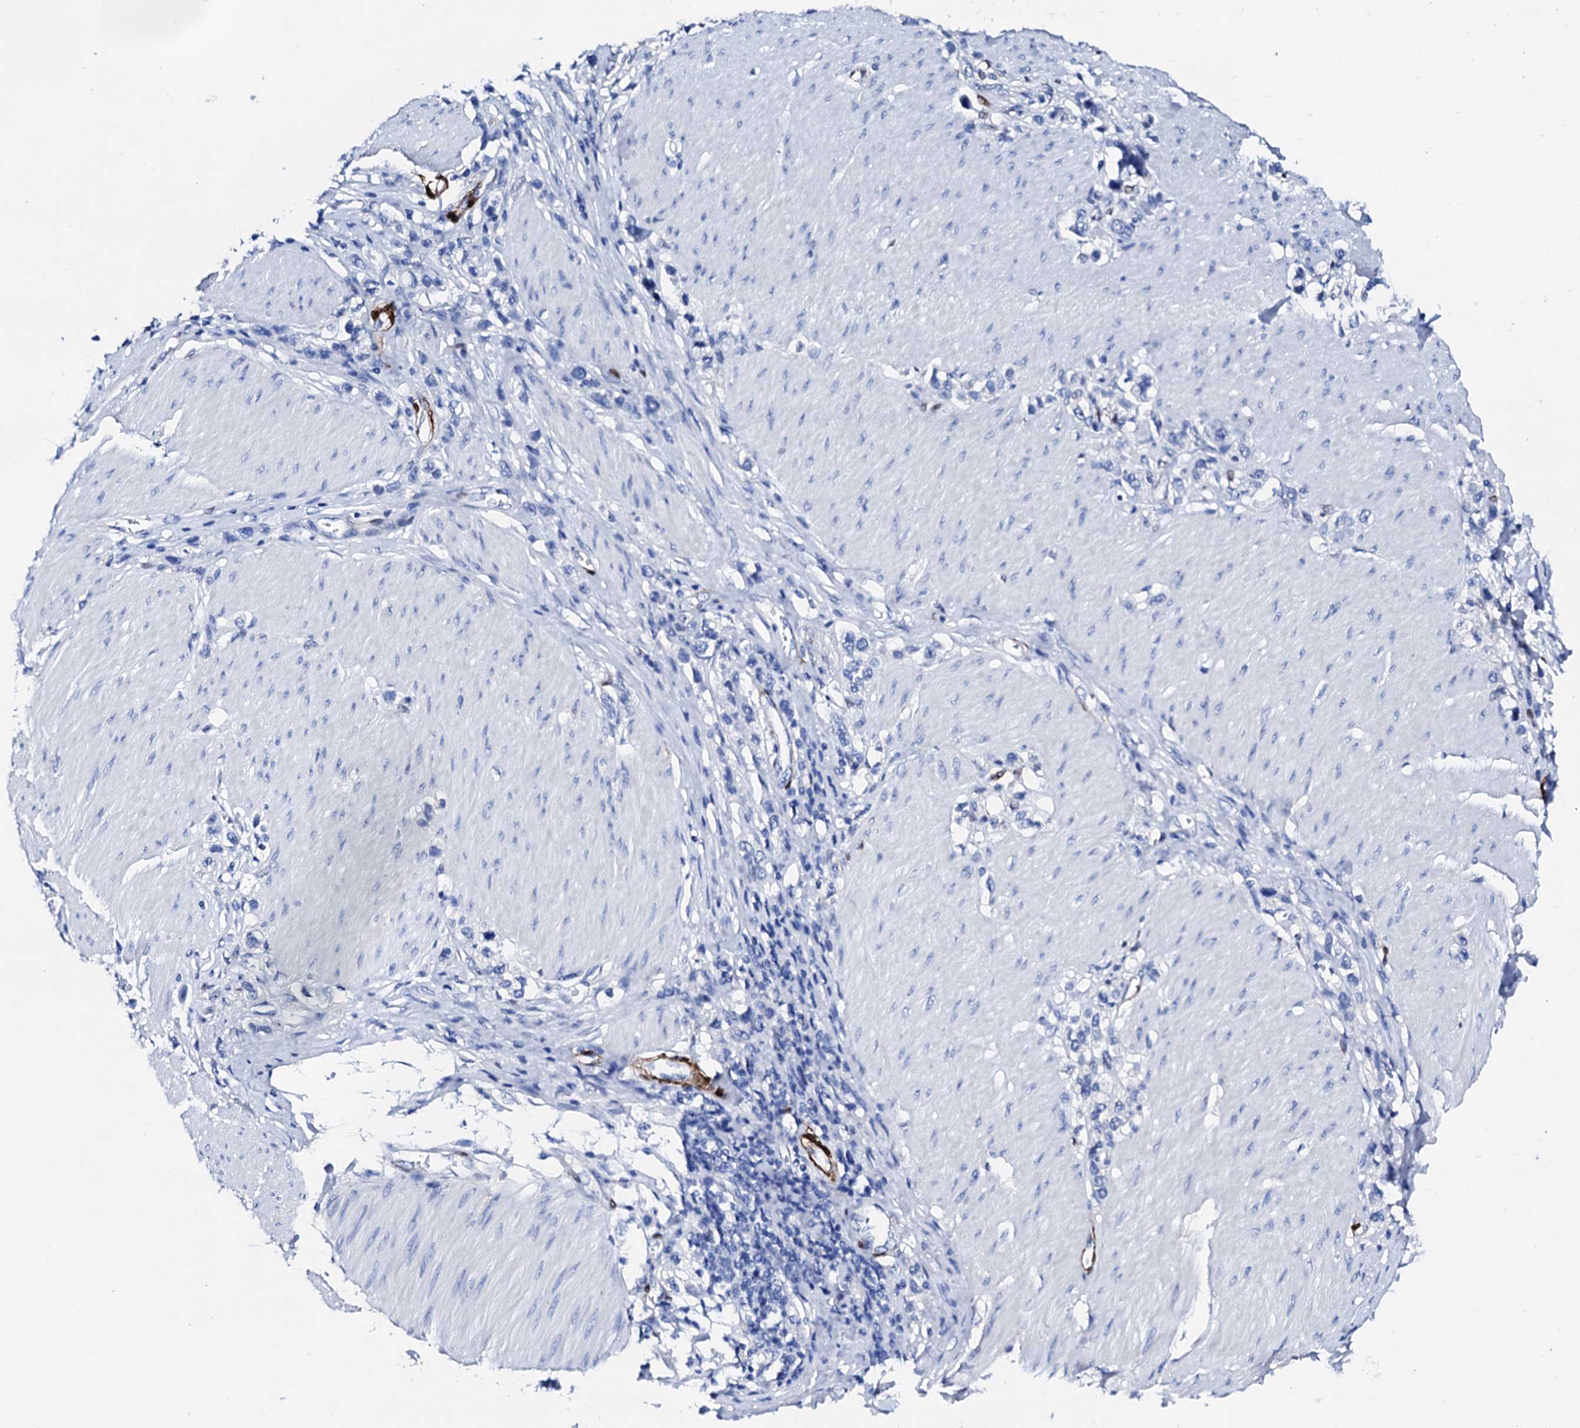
{"staining": {"intensity": "negative", "quantity": "none", "location": "none"}, "tissue": "stomach cancer", "cell_type": "Tumor cells", "image_type": "cancer", "snomed": [{"axis": "morphology", "description": "Normal tissue, NOS"}, {"axis": "morphology", "description": "Adenocarcinoma, NOS"}, {"axis": "topography", "description": "Stomach, upper"}, {"axis": "topography", "description": "Stomach"}], "caption": "Tumor cells are negative for brown protein staining in stomach cancer.", "gene": "NRIP2", "patient": {"sex": "female", "age": 65}}